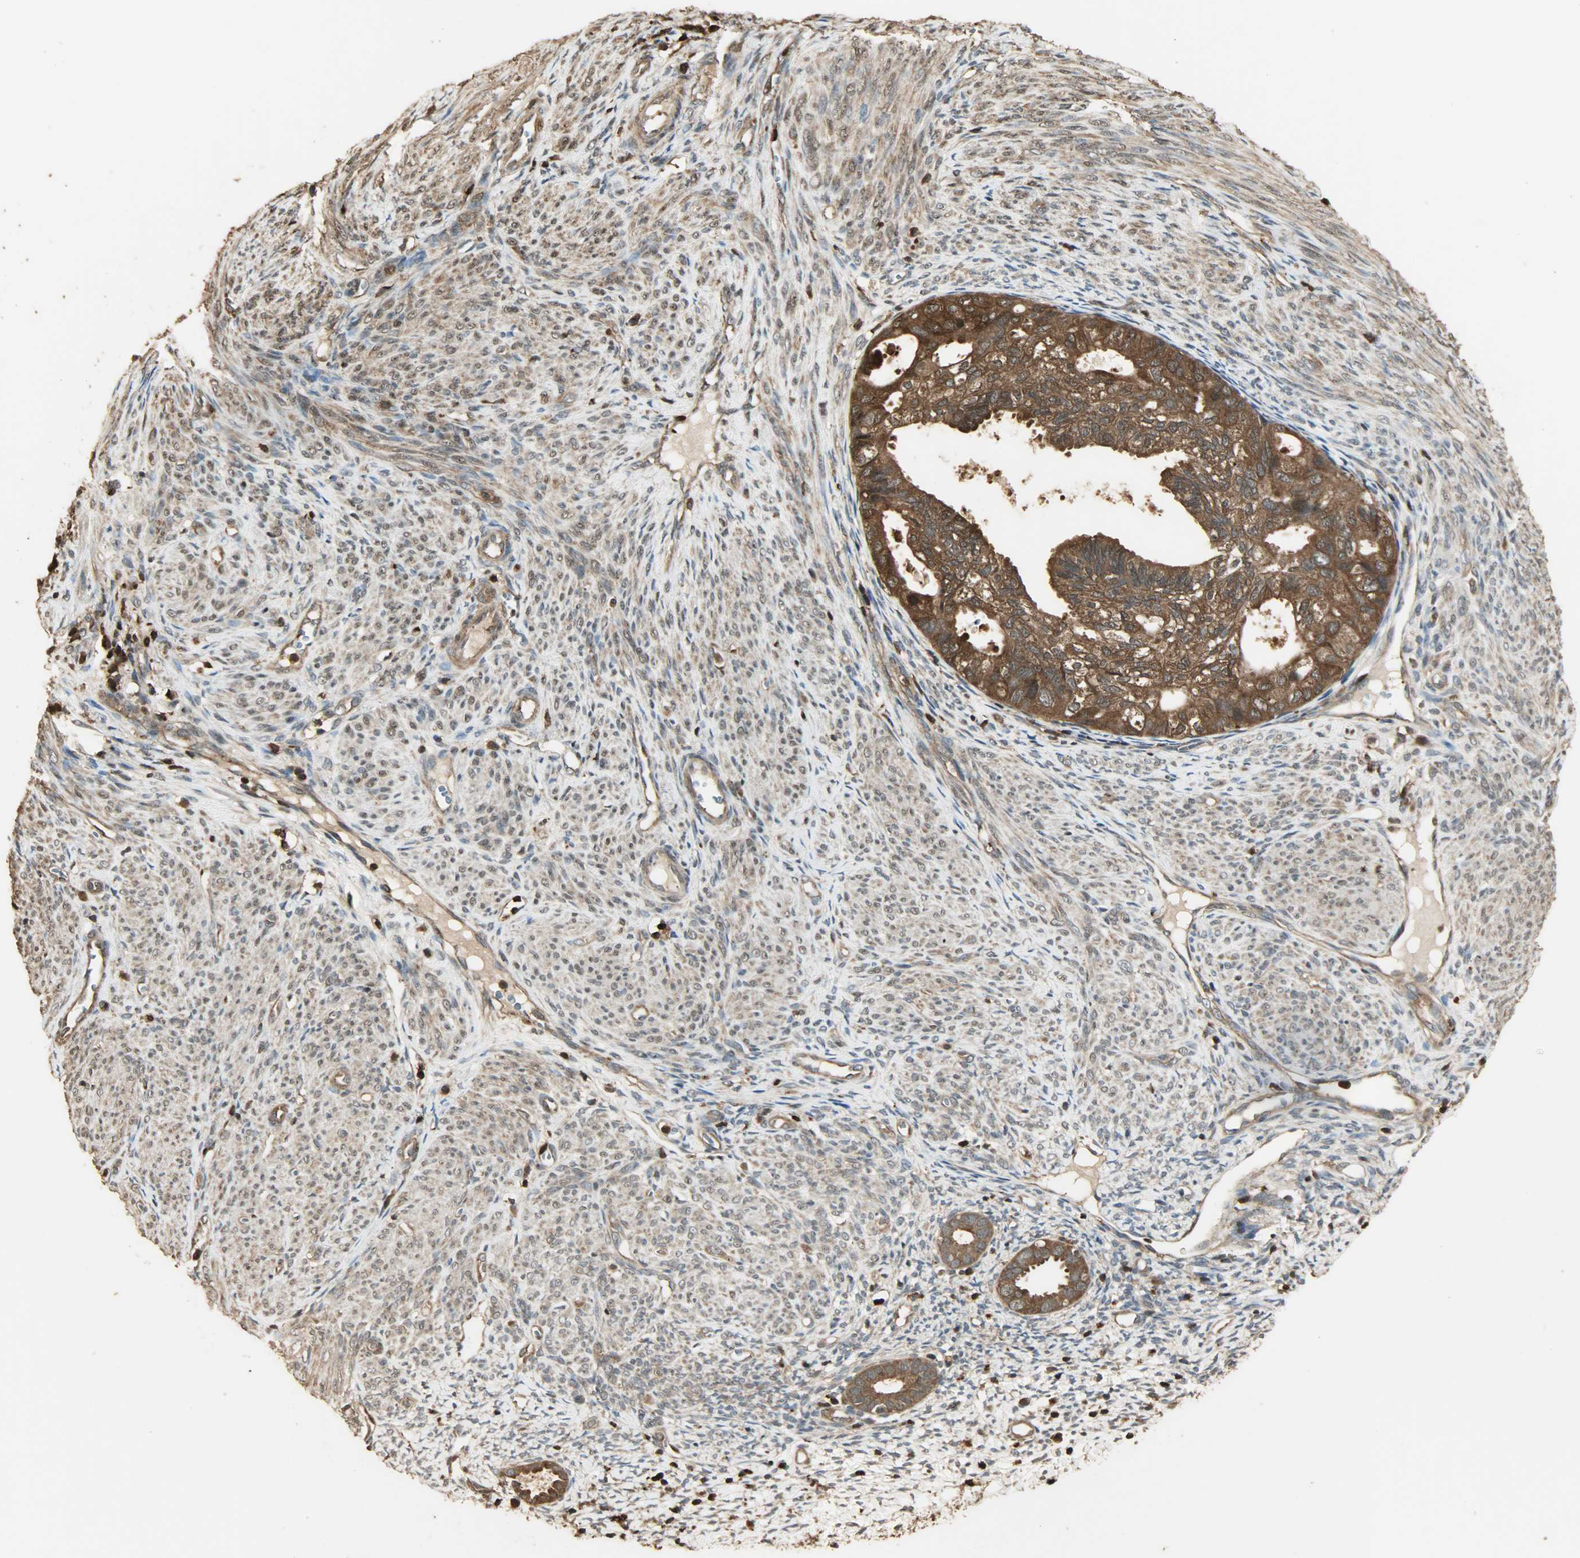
{"staining": {"intensity": "strong", "quantity": ">75%", "location": "cytoplasmic/membranous,nuclear"}, "tissue": "cervical cancer", "cell_type": "Tumor cells", "image_type": "cancer", "snomed": [{"axis": "morphology", "description": "Normal tissue, NOS"}, {"axis": "morphology", "description": "Adenocarcinoma, NOS"}, {"axis": "topography", "description": "Cervix"}, {"axis": "topography", "description": "Endometrium"}], "caption": "DAB (3,3'-diaminobenzidine) immunohistochemical staining of human cervical cancer shows strong cytoplasmic/membranous and nuclear protein positivity in about >75% of tumor cells.", "gene": "YWHAZ", "patient": {"sex": "female", "age": 86}}